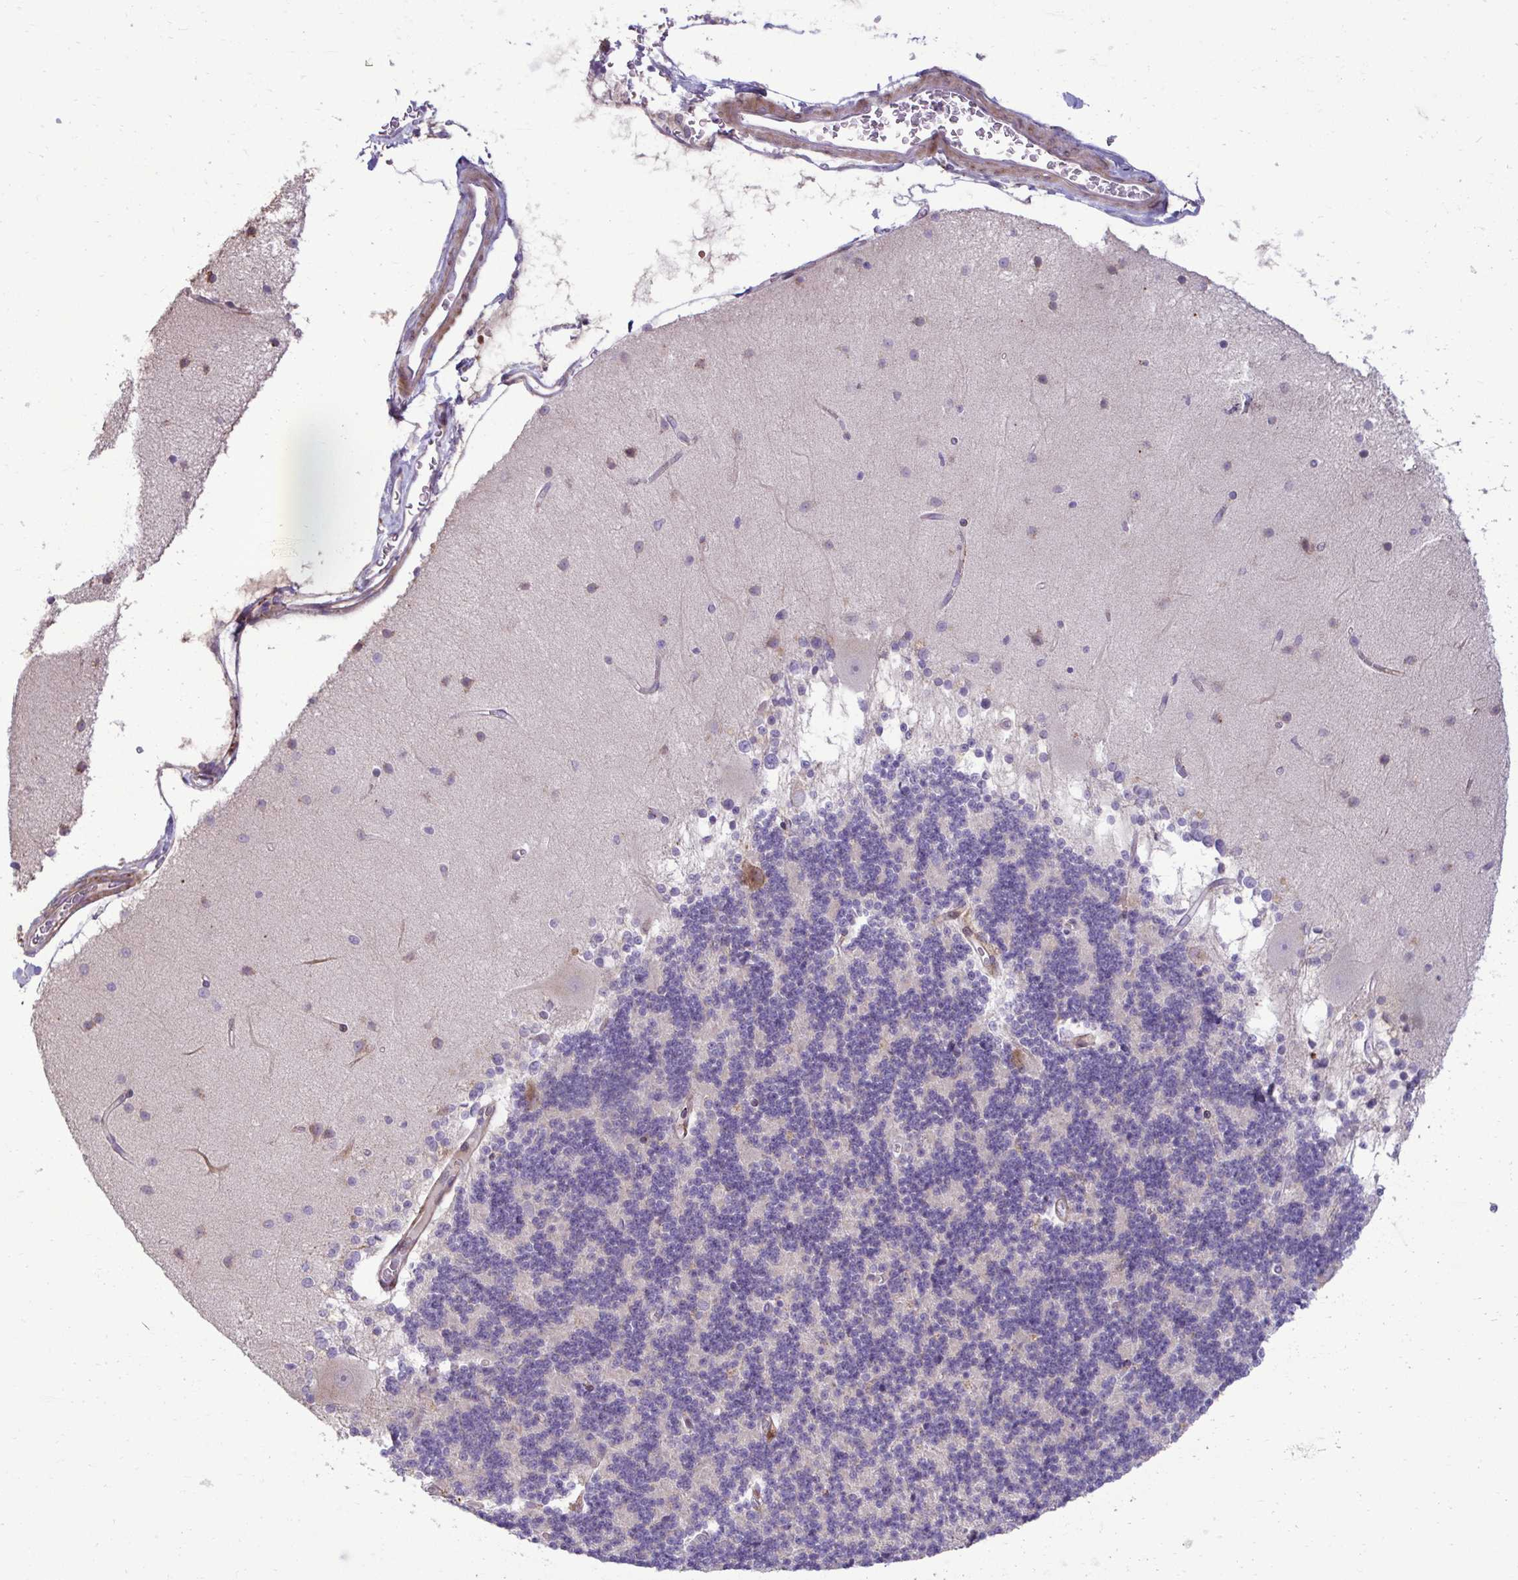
{"staining": {"intensity": "negative", "quantity": "none", "location": "none"}, "tissue": "cerebellum", "cell_type": "Cells in granular layer", "image_type": "normal", "snomed": [{"axis": "morphology", "description": "Normal tissue, NOS"}, {"axis": "topography", "description": "Cerebellum"}], "caption": "DAB (3,3'-diaminobenzidine) immunohistochemical staining of unremarkable human cerebellum reveals no significant positivity in cells in granular layer.", "gene": "LIMS1", "patient": {"sex": "female", "age": 54}}